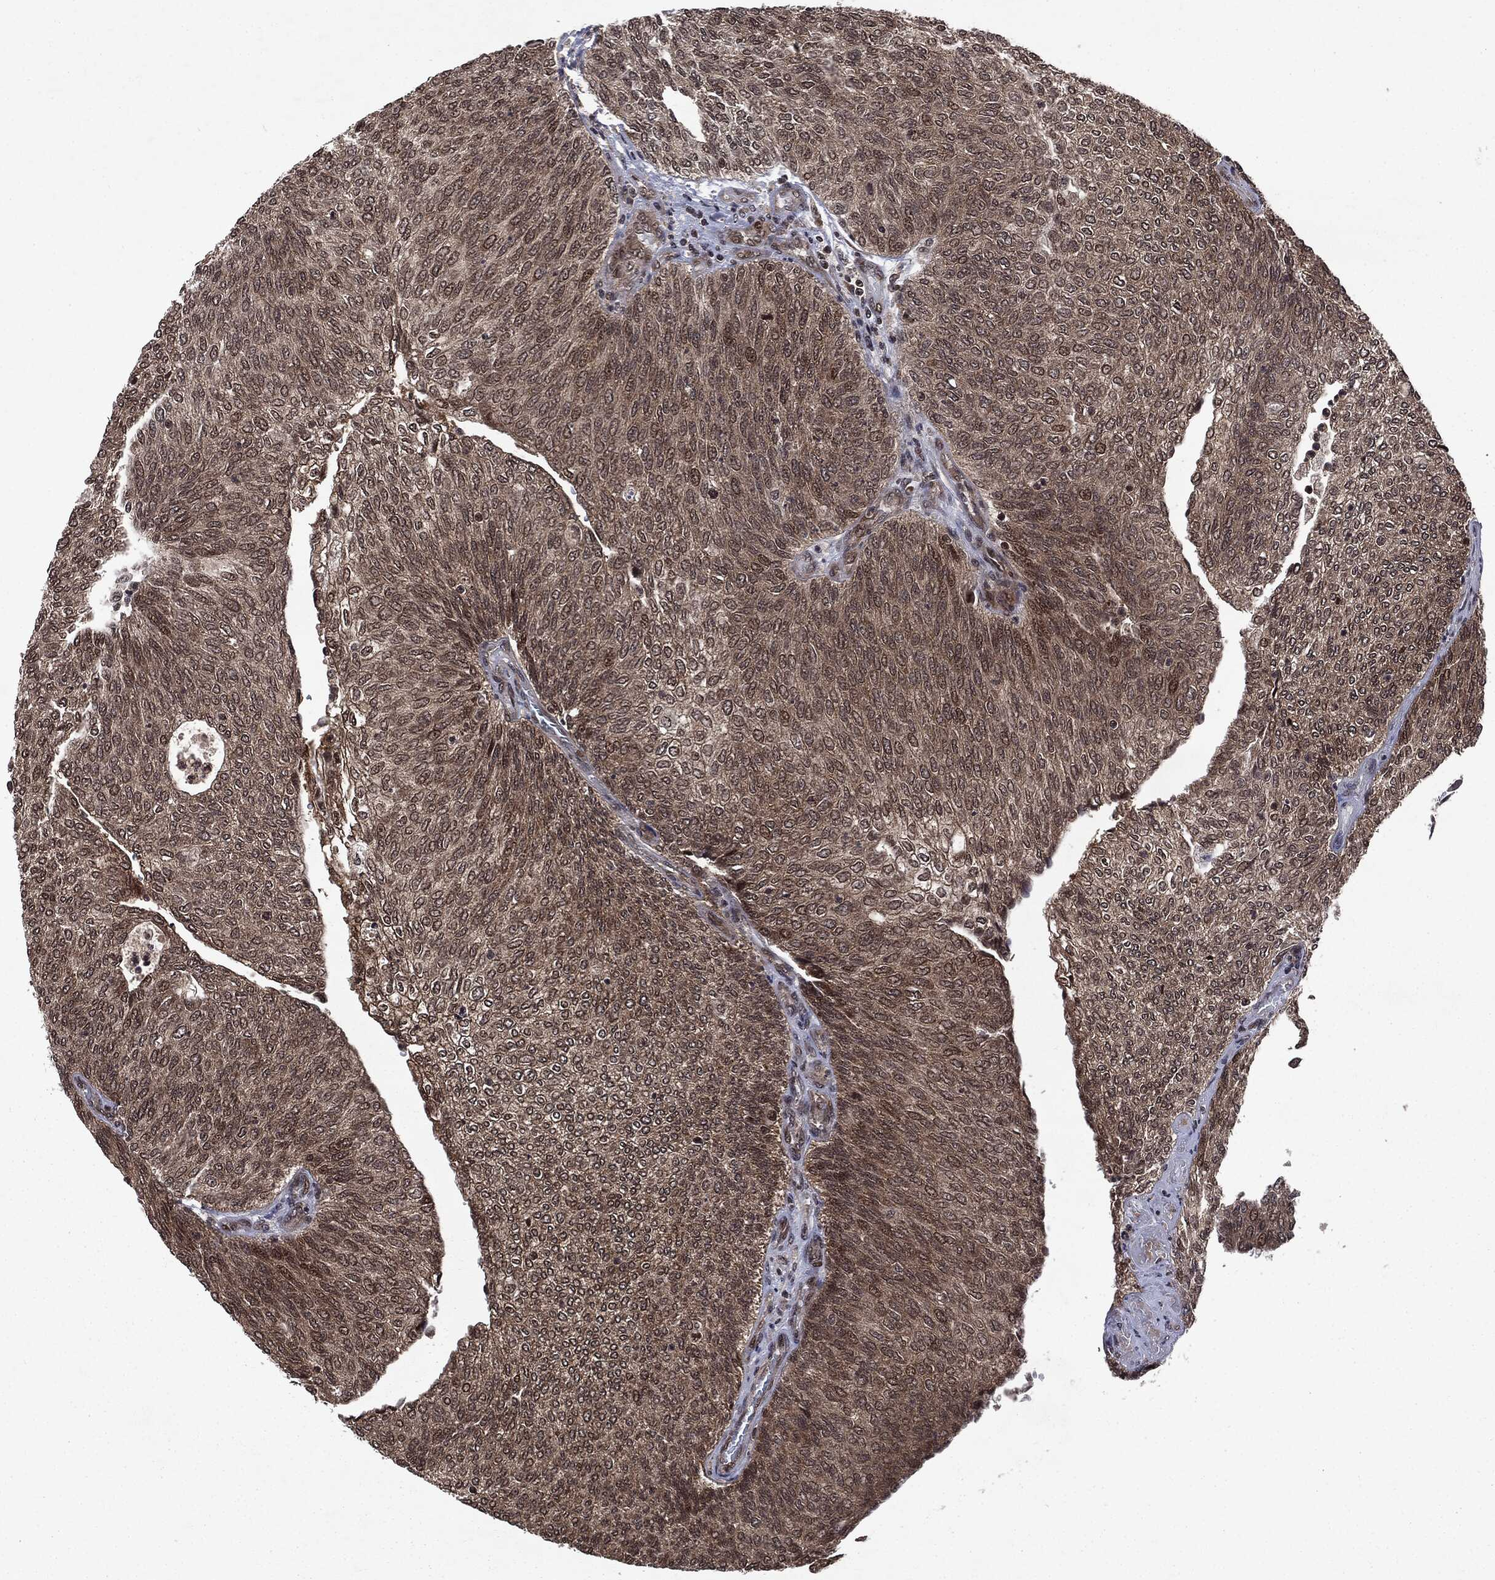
{"staining": {"intensity": "strong", "quantity": "25%-75%", "location": "cytoplasmic/membranous,nuclear"}, "tissue": "urothelial cancer", "cell_type": "Tumor cells", "image_type": "cancer", "snomed": [{"axis": "morphology", "description": "Urothelial carcinoma, High grade"}, {"axis": "topography", "description": "Urinary bladder"}], "caption": "Immunohistochemical staining of high-grade urothelial carcinoma displays high levels of strong cytoplasmic/membranous and nuclear staining in about 25%-75% of tumor cells. (DAB (3,3'-diaminobenzidine) = brown stain, brightfield microscopy at high magnification).", "gene": "STAU2", "patient": {"sex": "female", "age": 79}}